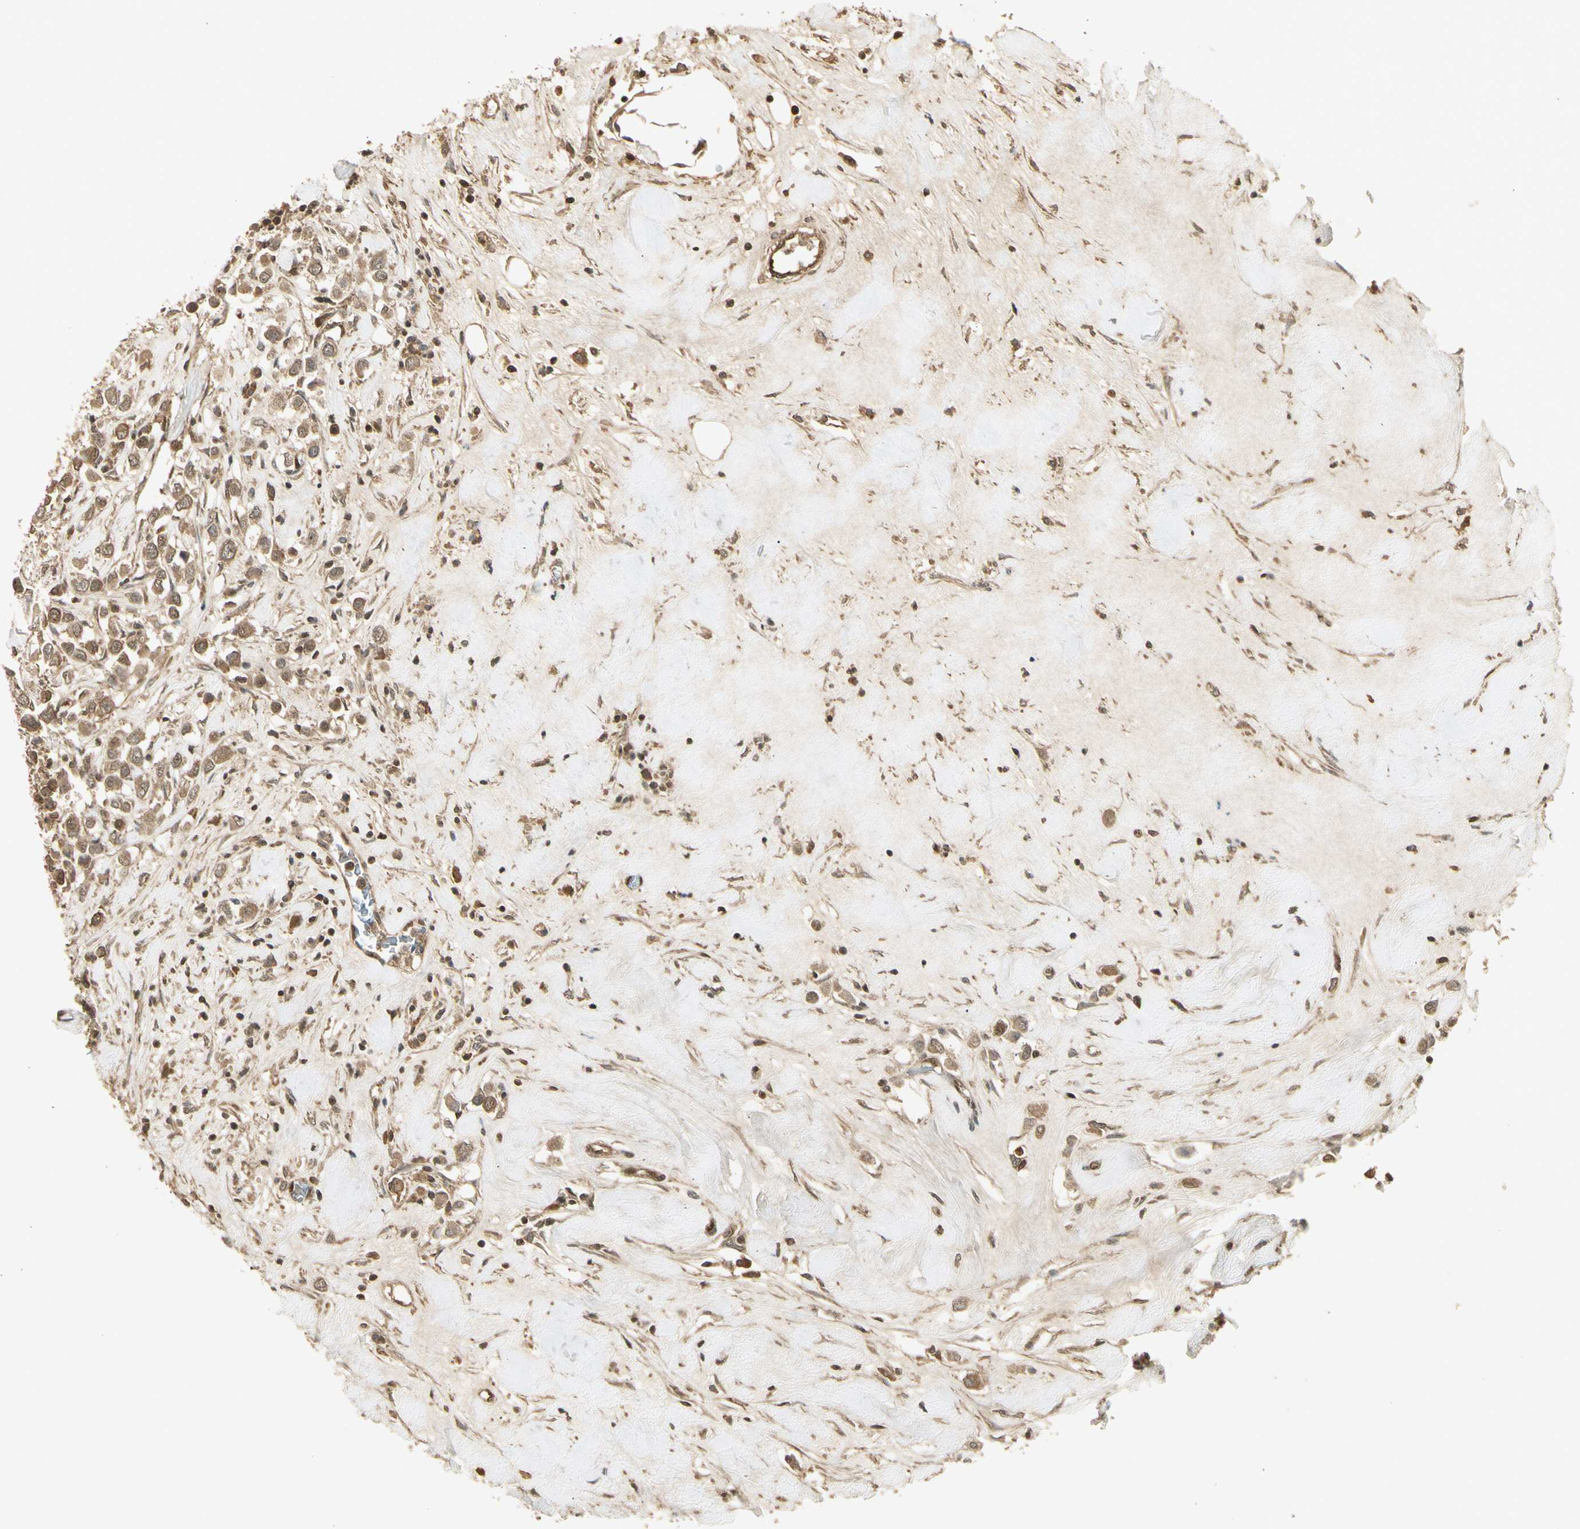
{"staining": {"intensity": "moderate", "quantity": ">75%", "location": "cytoplasmic/membranous,nuclear"}, "tissue": "breast cancer", "cell_type": "Tumor cells", "image_type": "cancer", "snomed": [{"axis": "morphology", "description": "Duct carcinoma"}, {"axis": "topography", "description": "Breast"}], "caption": "High-power microscopy captured an immunohistochemistry photomicrograph of breast cancer, revealing moderate cytoplasmic/membranous and nuclear positivity in about >75% of tumor cells. The protein is stained brown, and the nuclei are stained in blue (DAB IHC with brightfield microscopy, high magnification).", "gene": "GMEB2", "patient": {"sex": "female", "age": 61}}